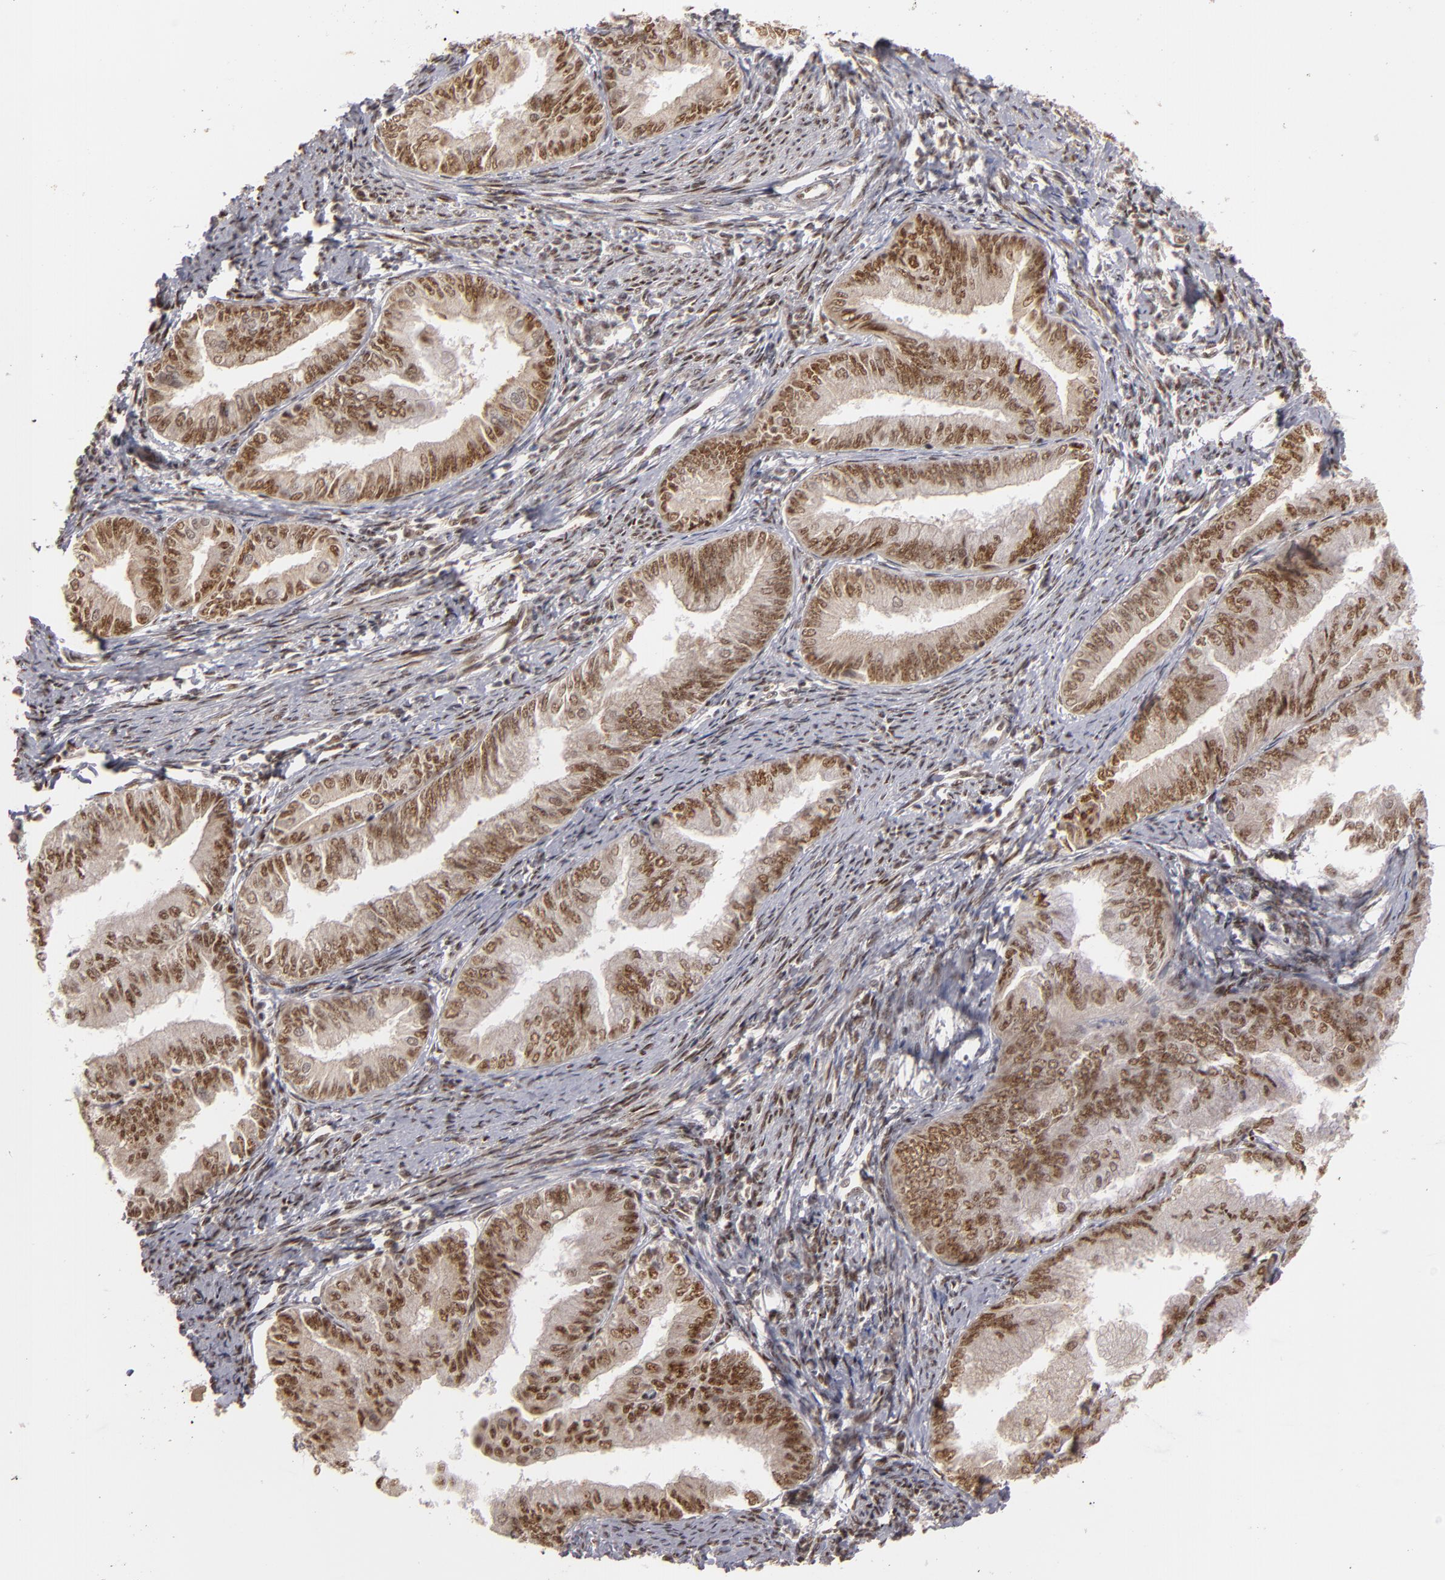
{"staining": {"intensity": "moderate", "quantity": ">75%", "location": "nuclear"}, "tissue": "endometrial cancer", "cell_type": "Tumor cells", "image_type": "cancer", "snomed": [{"axis": "morphology", "description": "Adenocarcinoma, NOS"}, {"axis": "topography", "description": "Endometrium"}], "caption": "An immunohistochemistry micrograph of neoplastic tissue is shown. Protein staining in brown shows moderate nuclear positivity in endometrial cancer within tumor cells. The staining was performed using DAB, with brown indicating positive protein expression. Nuclei are stained blue with hematoxylin.", "gene": "ZNF234", "patient": {"sex": "female", "age": 66}}